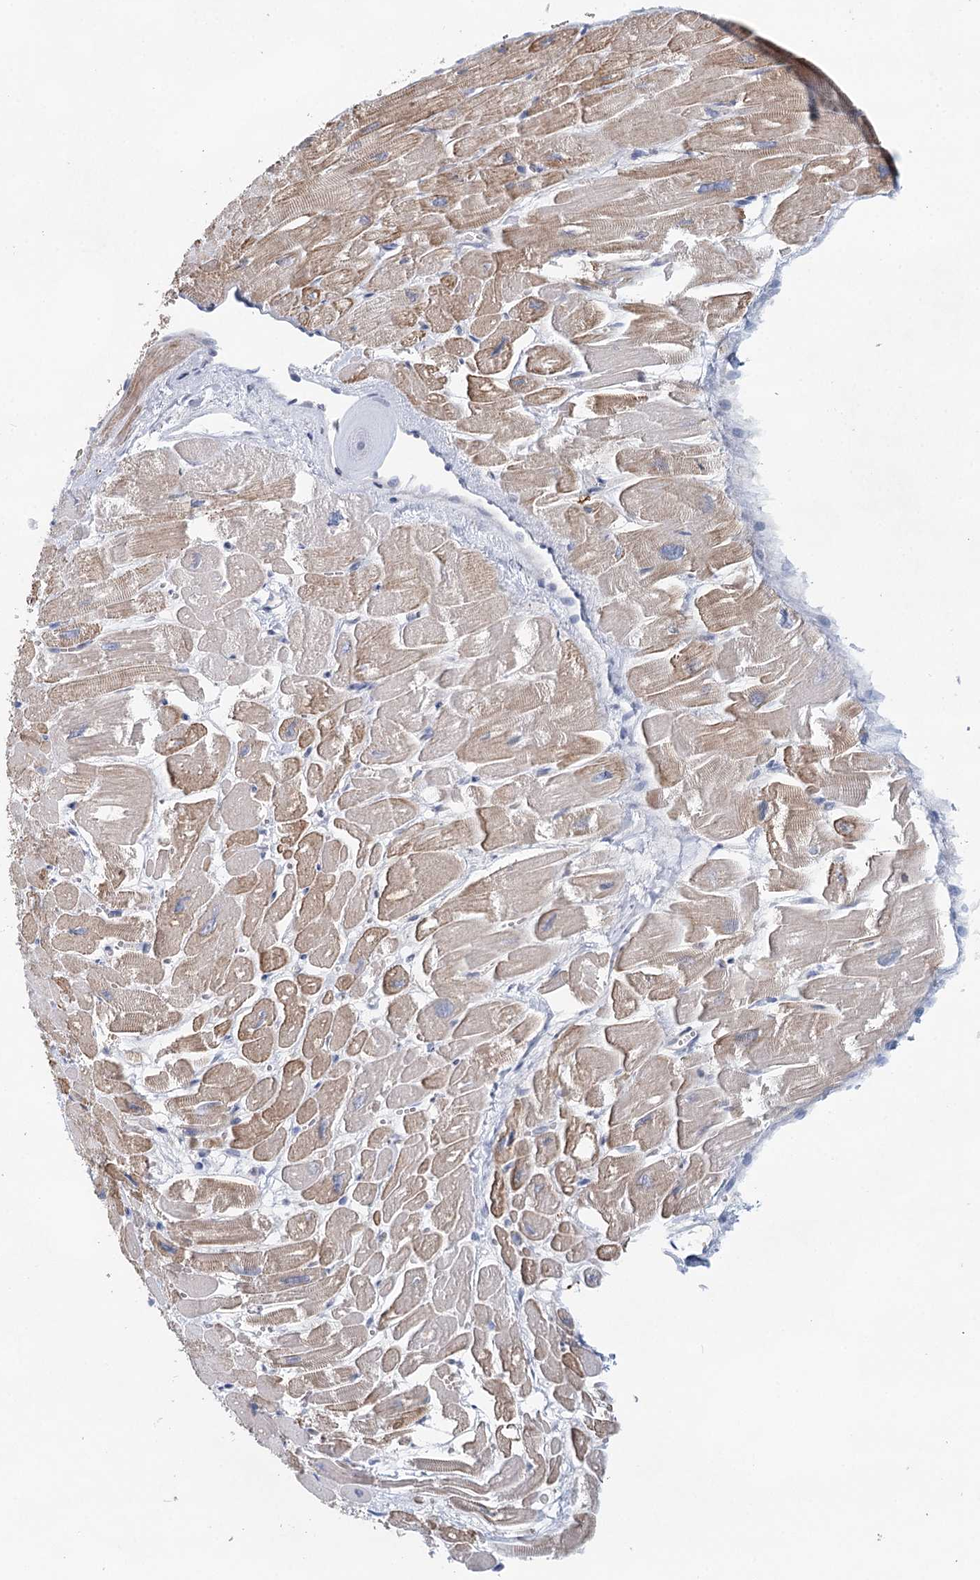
{"staining": {"intensity": "moderate", "quantity": ">75%", "location": "cytoplasmic/membranous"}, "tissue": "heart muscle", "cell_type": "Cardiomyocytes", "image_type": "normal", "snomed": [{"axis": "morphology", "description": "Normal tissue, NOS"}, {"axis": "topography", "description": "Heart"}], "caption": "This is a micrograph of immunohistochemistry staining of unremarkable heart muscle, which shows moderate positivity in the cytoplasmic/membranous of cardiomyocytes.", "gene": "SLC19A3", "patient": {"sex": "male", "age": 54}}